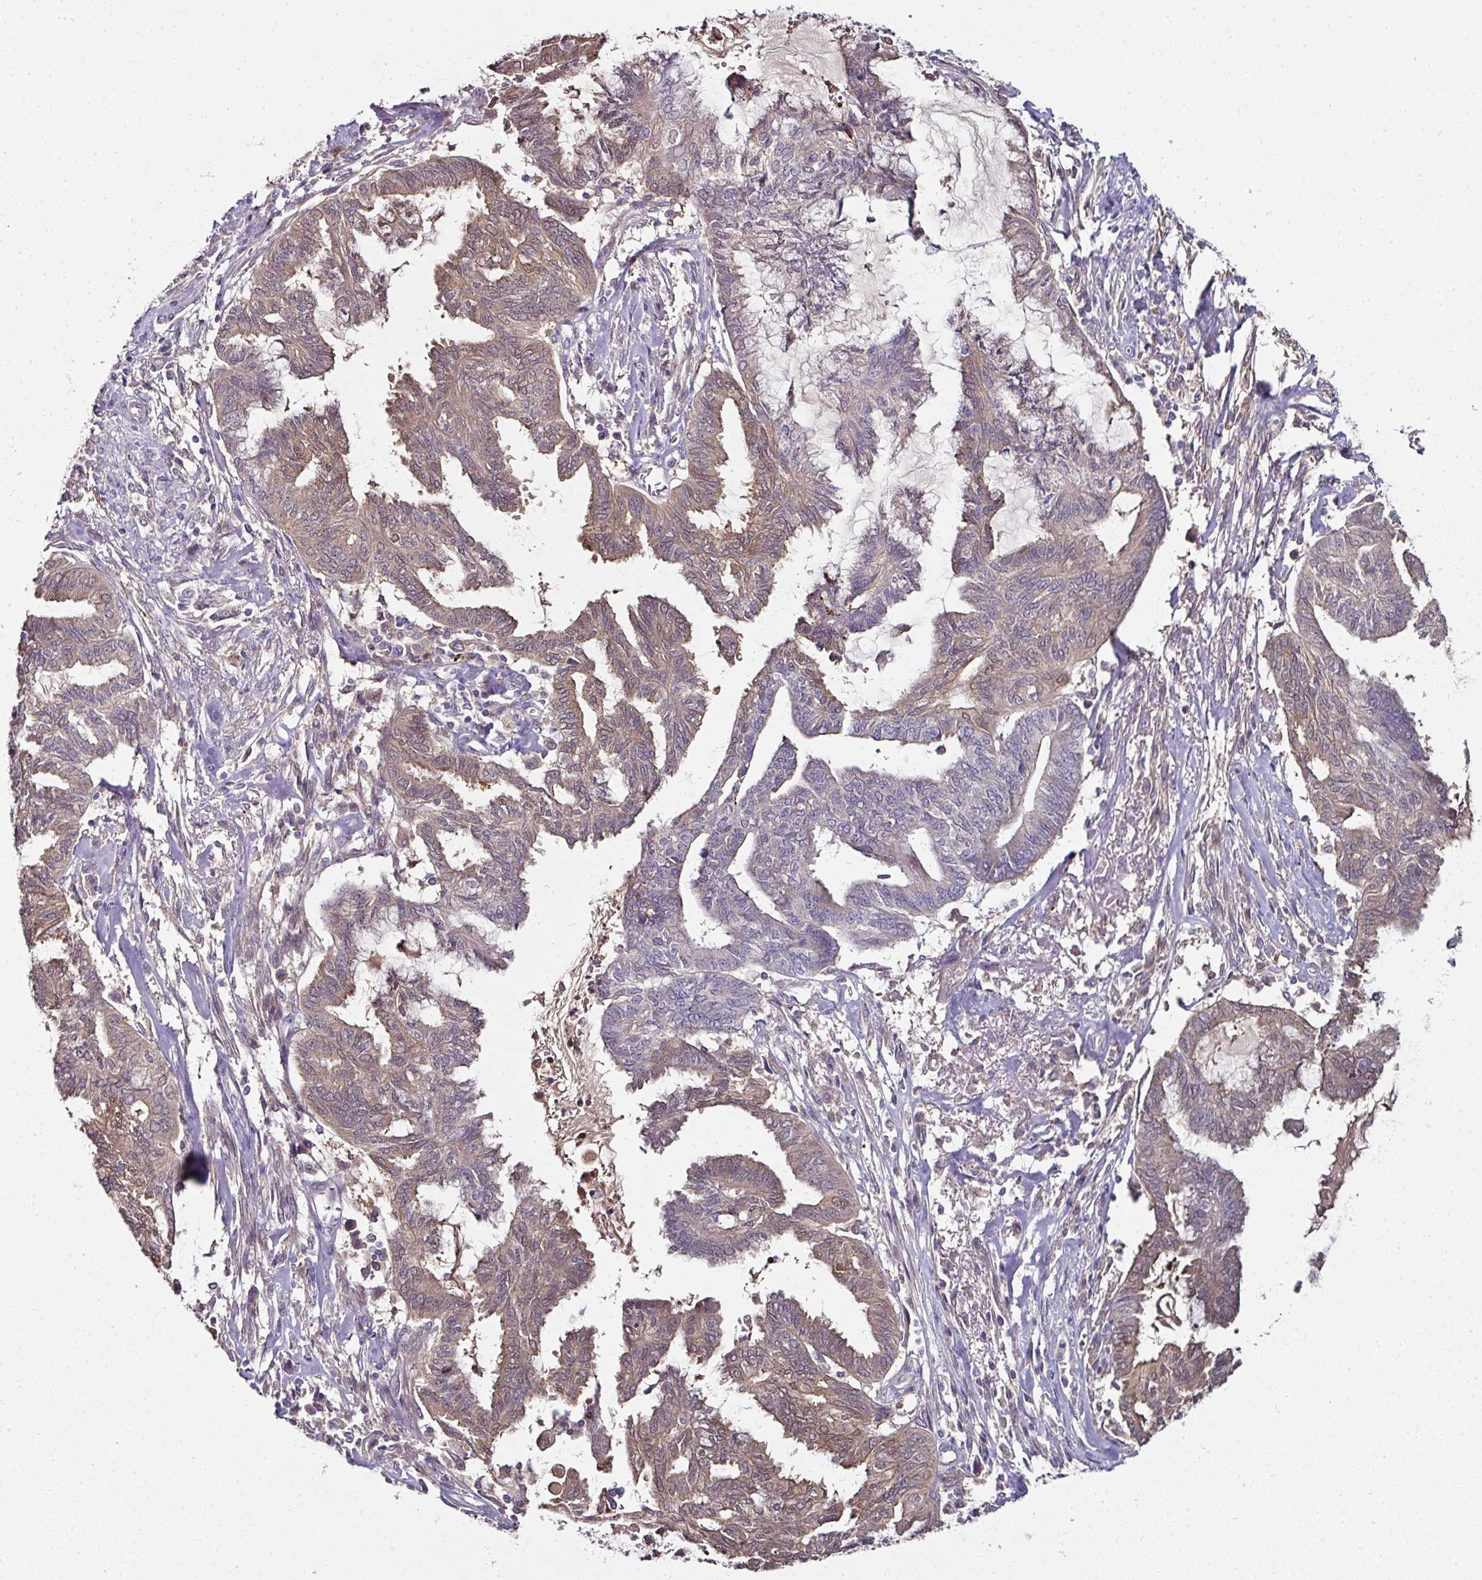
{"staining": {"intensity": "weak", "quantity": "25%-75%", "location": "cytoplasmic/membranous"}, "tissue": "endometrial cancer", "cell_type": "Tumor cells", "image_type": "cancer", "snomed": [{"axis": "morphology", "description": "Adenocarcinoma, NOS"}, {"axis": "topography", "description": "Endometrium"}], "caption": "The photomicrograph displays a brown stain indicating the presence of a protein in the cytoplasmic/membranous of tumor cells in endometrial adenocarcinoma.", "gene": "CTDSP2", "patient": {"sex": "female", "age": 86}}